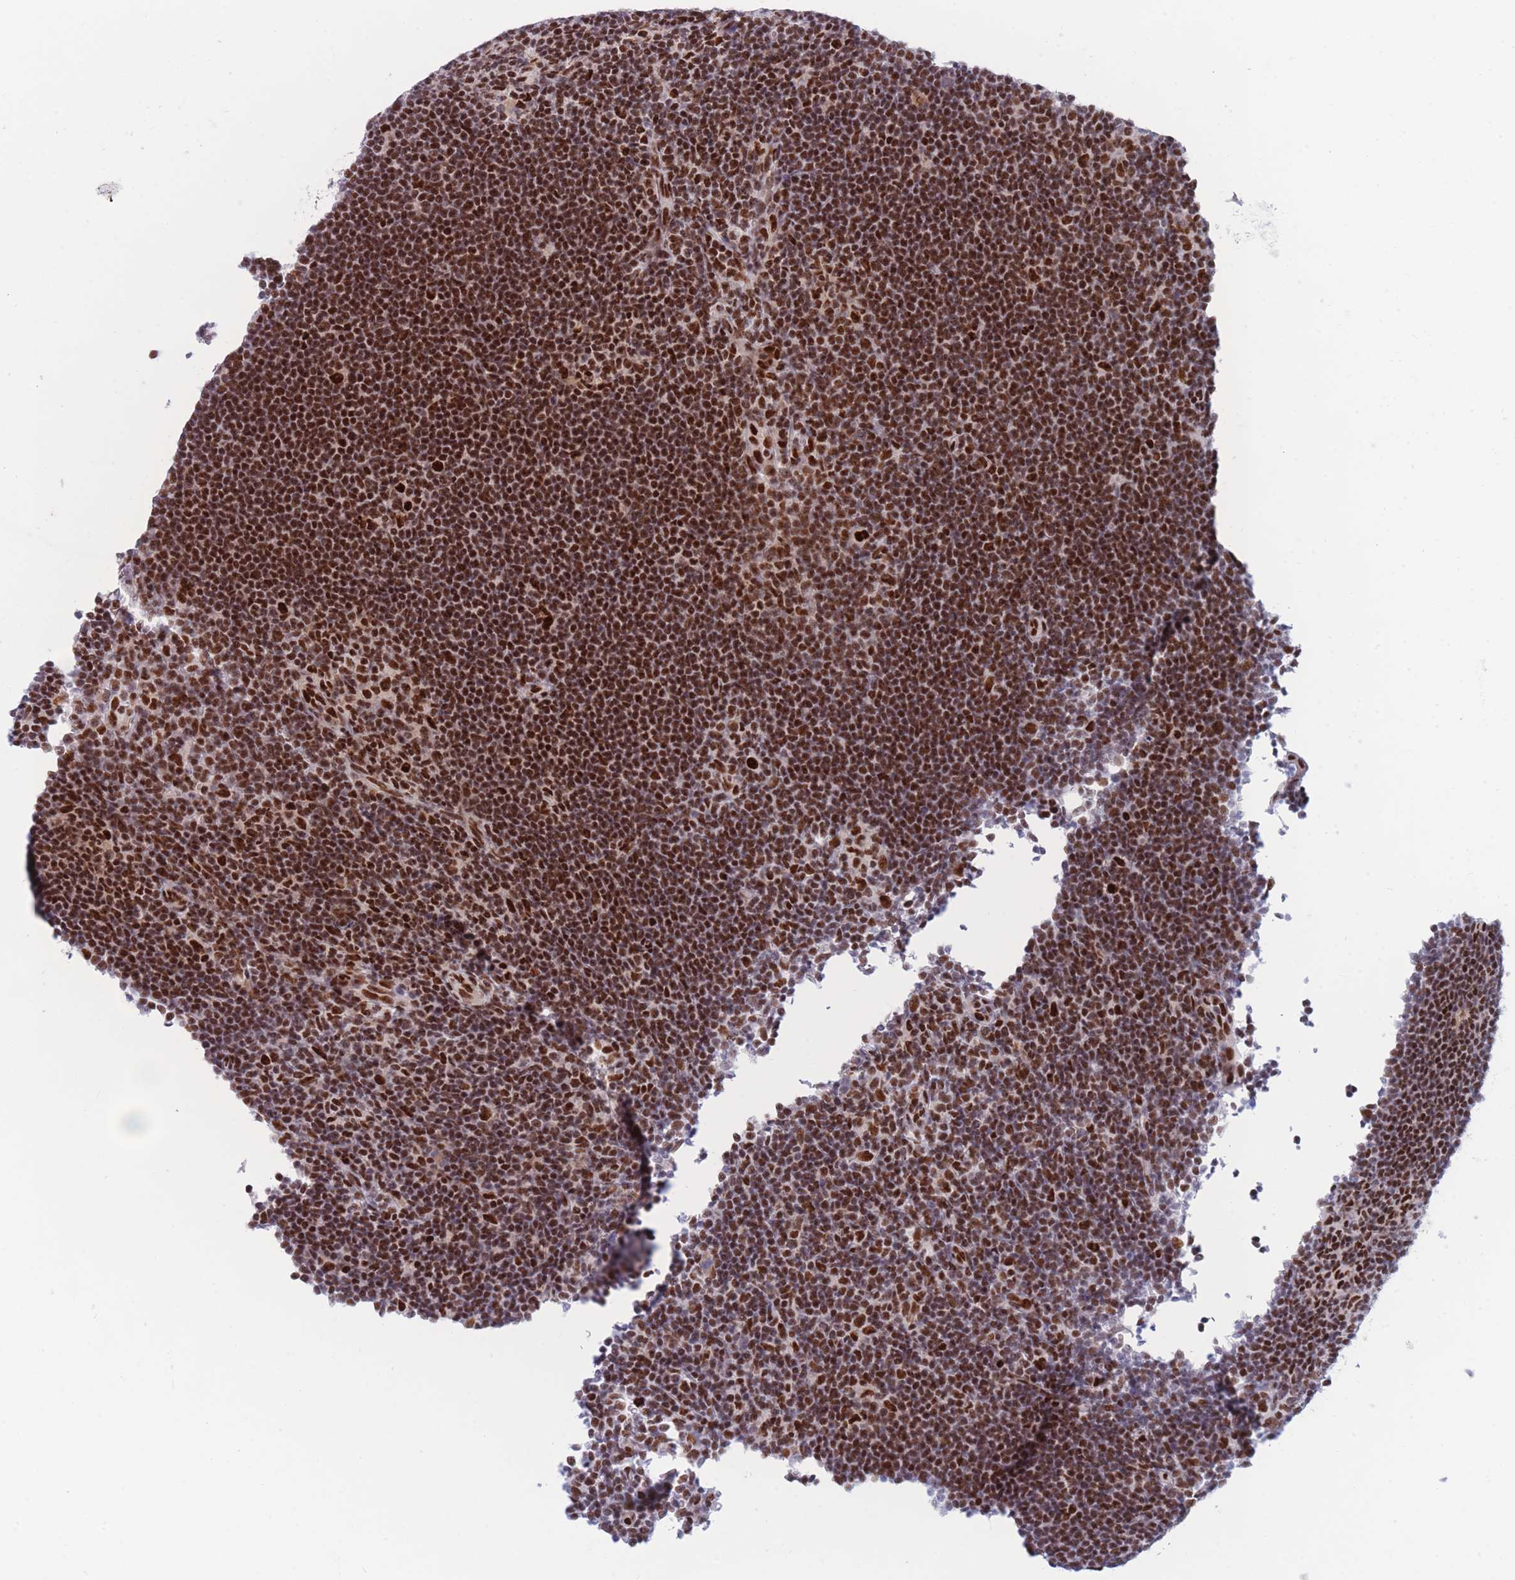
{"staining": {"intensity": "strong", "quantity": ">75%", "location": "nuclear"}, "tissue": "lymphoma", "cell_type": "Tumor cells", "image_type": "cancer", "snomed": [{"axis": "morphology", "description": "Hodgkin's disease, NOS"}, {"axis": "topography", "description": "Lymph node"}], "caption": "IHC of human lymphoma displays high levels of strong nuclear expression in approximately >75% of tumor cells.", "gene": "DNAJC3", "patient": {"sex": "female", "age": 57}}